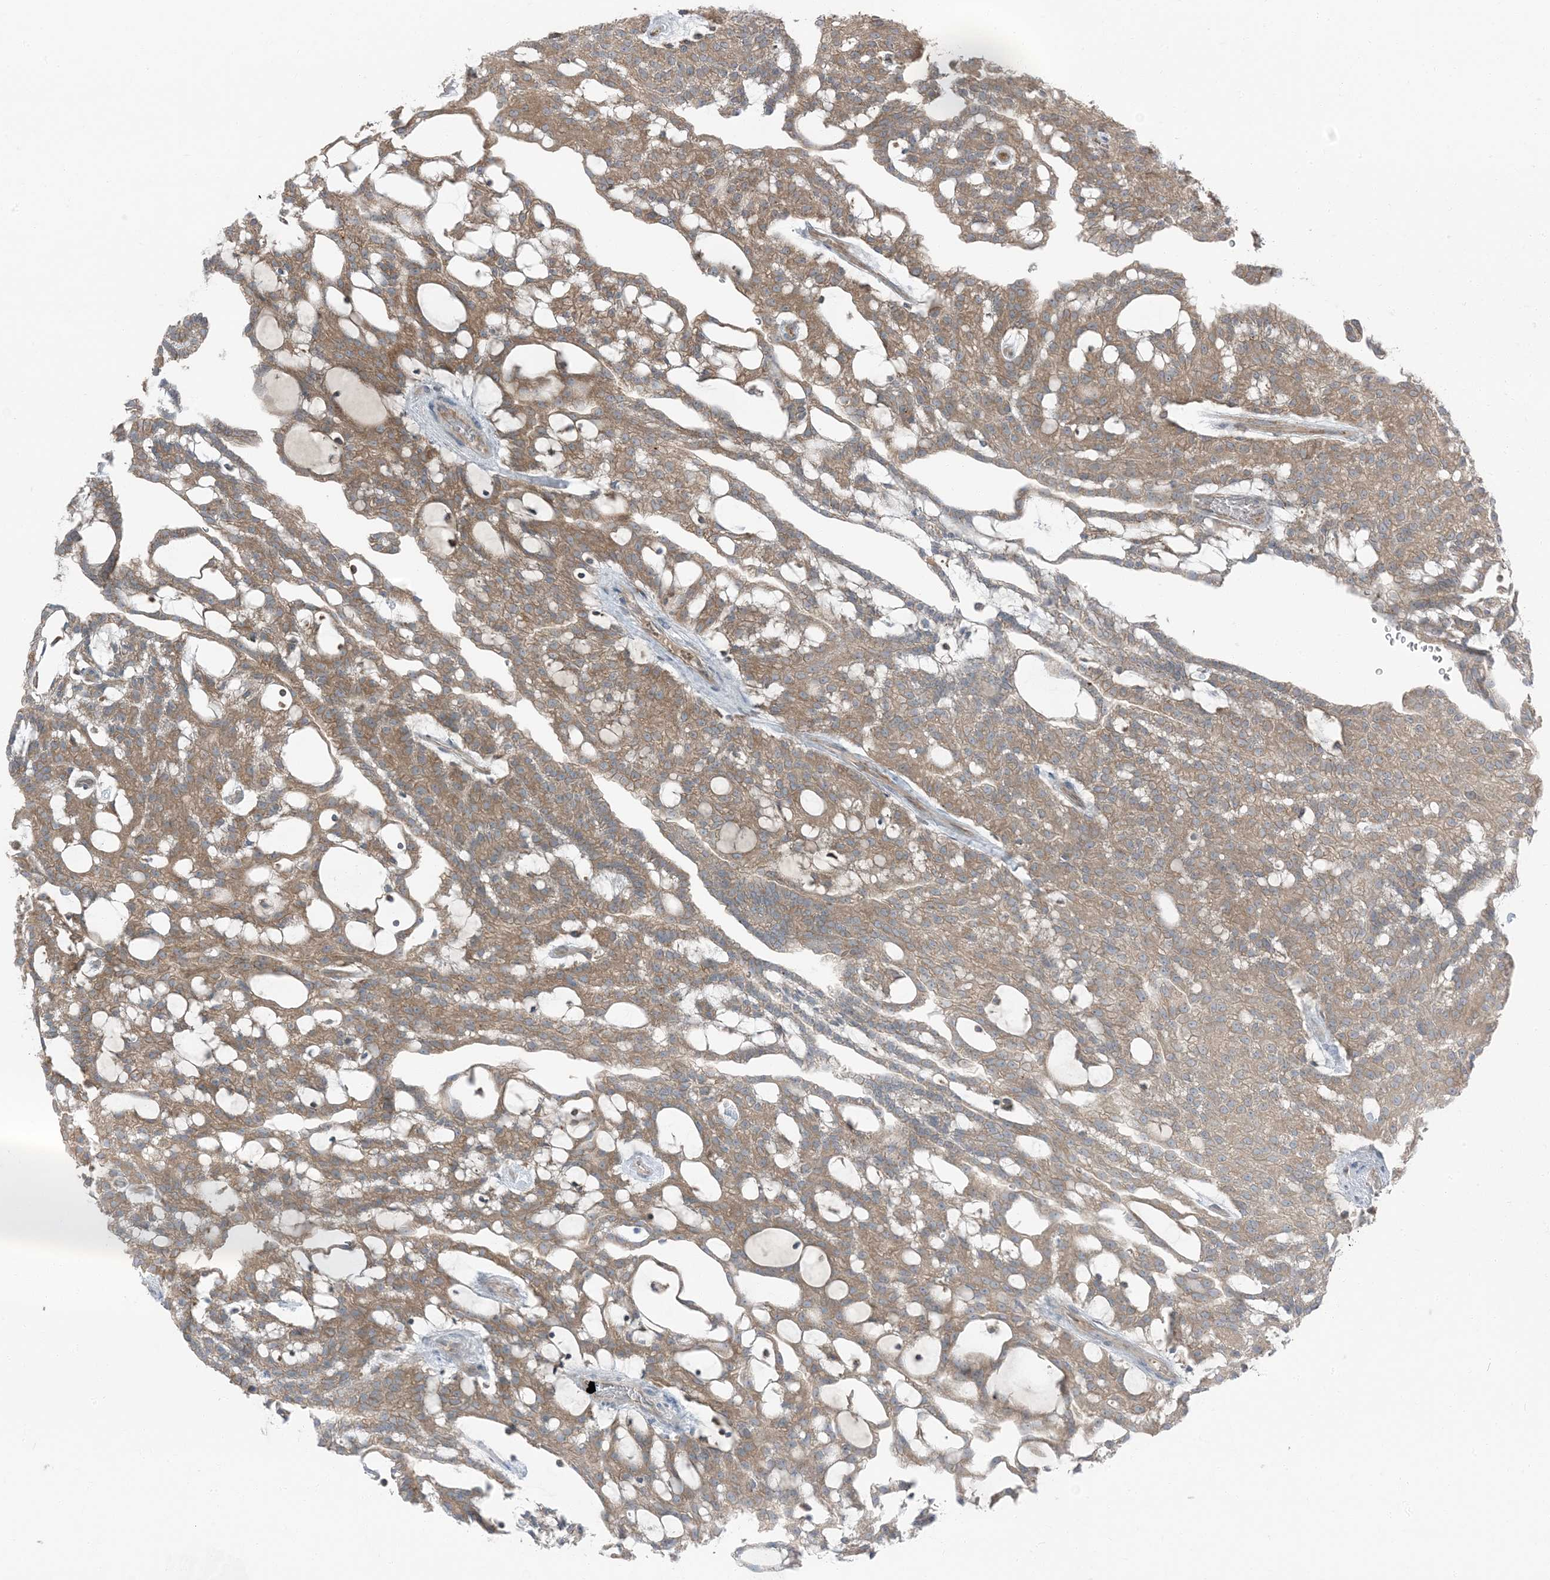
{"staining": {"intensity": "moderate", "quantity": ">75%", "location": "cytoplasmic/membranous"}, "tissue": "renal cancer", "cell_type": "Tumor cells", "image_type": "cancer", "snomed": [{"axis": "morphology", "description": "Adenocarcinoma, NOS"}, {"axis": "topography", "description": "Kidney"}], "caption": "Immunohistochemical staining of adenocarcinoma (renal) displays medium levels of moderate cytoplasmic/membranous protein expression in about >75% of tumor cells. (Brightfield microscopy of DAB IHC at high magnification).", "gene": "RAB3GAP1", "patient": {"sex": "male", "age": 63}}